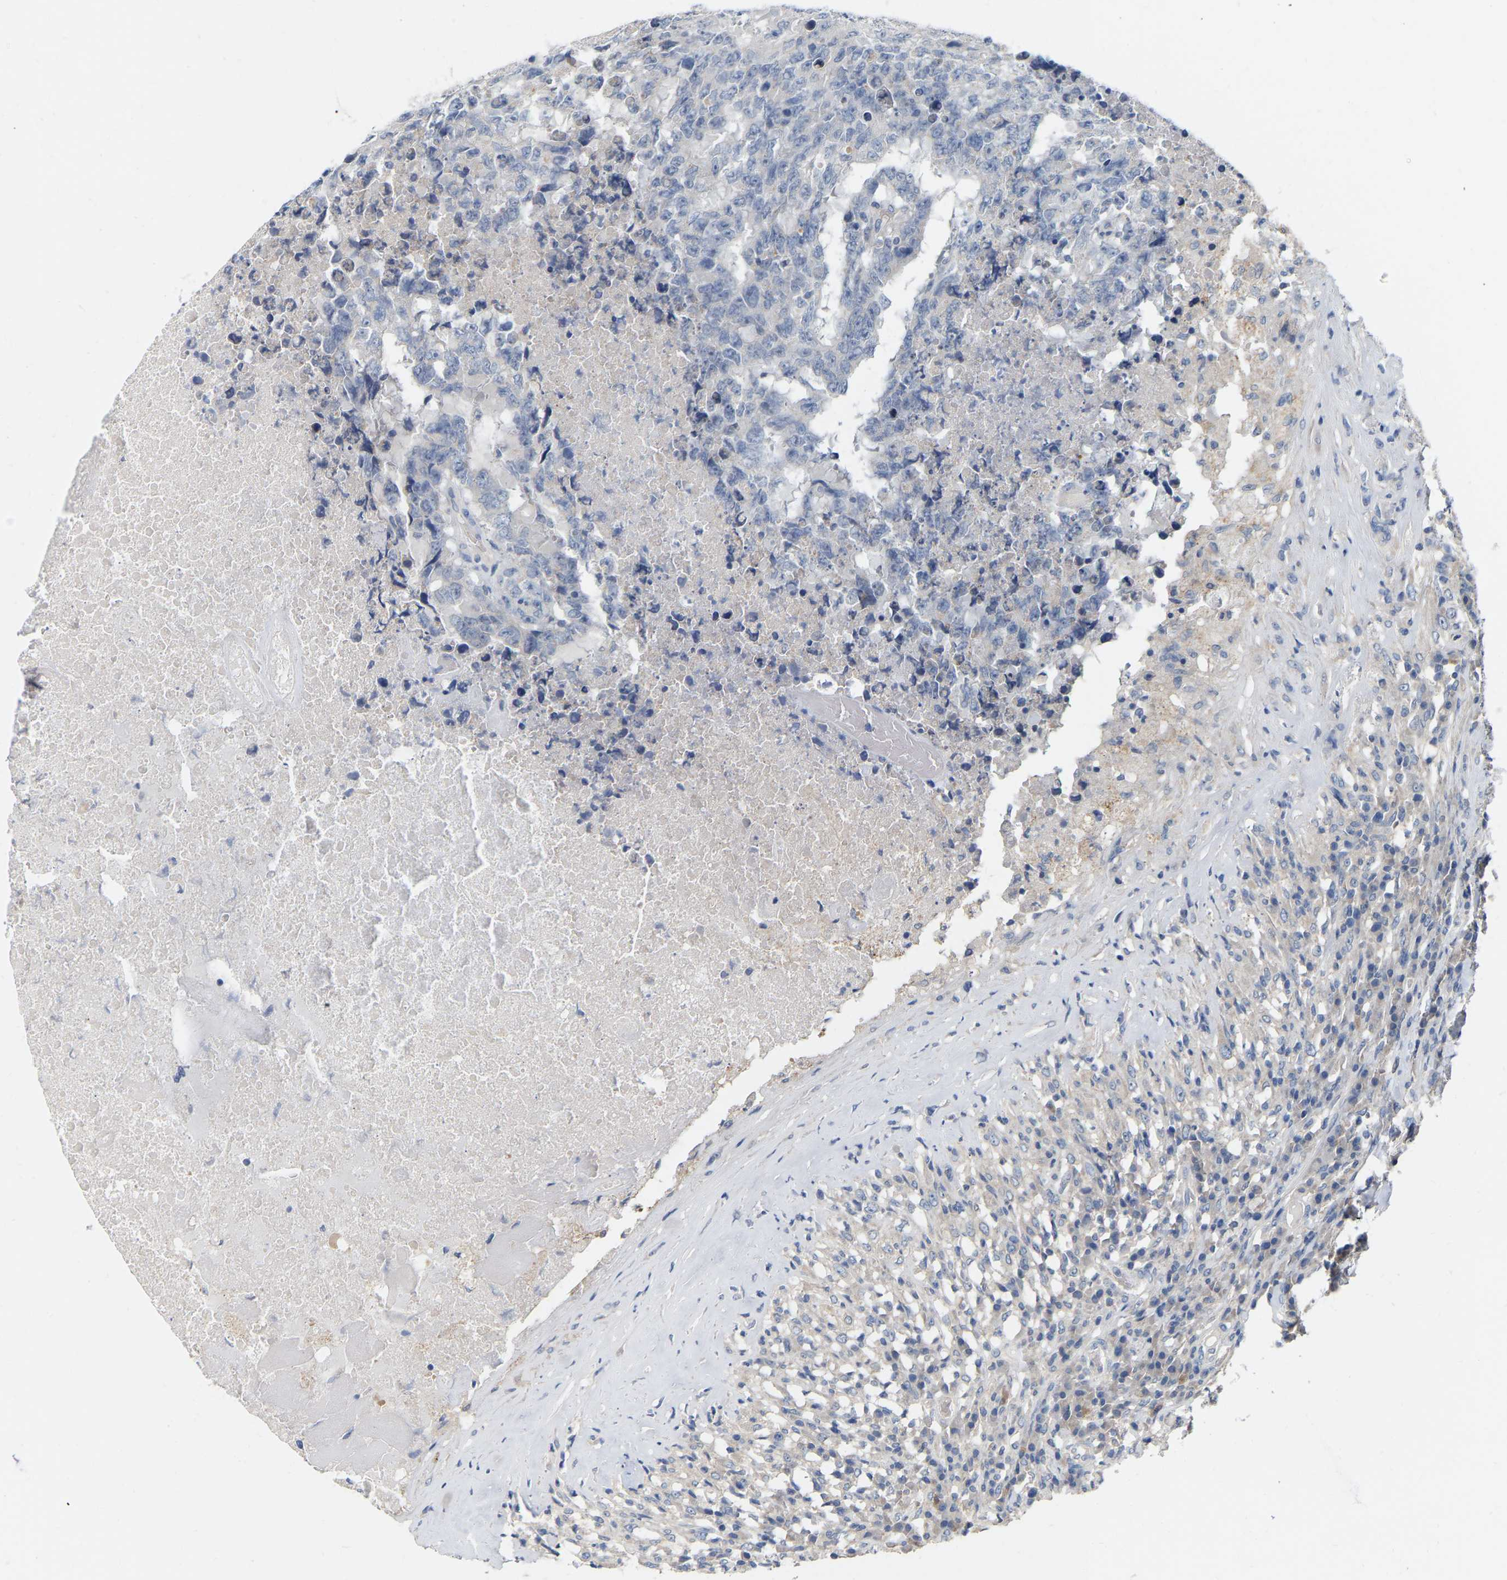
{"staining": {"intensity": "negative", "quantity": "none", "location": "none"}, "tissue": "testis cancer", "cell_type": "Tumor cells", "image_type": "cancer", "snomed": [{"axis": "morphology", "description": "Necrosis, NOS"}, {"axis": "morphology", "description": "Carcinoma, Embryonal, NOS"}, {"axis": "topography", "description": "Testis"}], "caption": "An IHC micrograph of testis cancer is shown. There is no staining in tumor cells of testis cancer. Brightfield microscopy of IHC stained with DAB (3,3'-diaminobenzidine) (brown) and hematoxylin (blue), captured at high magnification.", "gene": "WIPI2", "patient": {"sex": "male", "age": 19}}